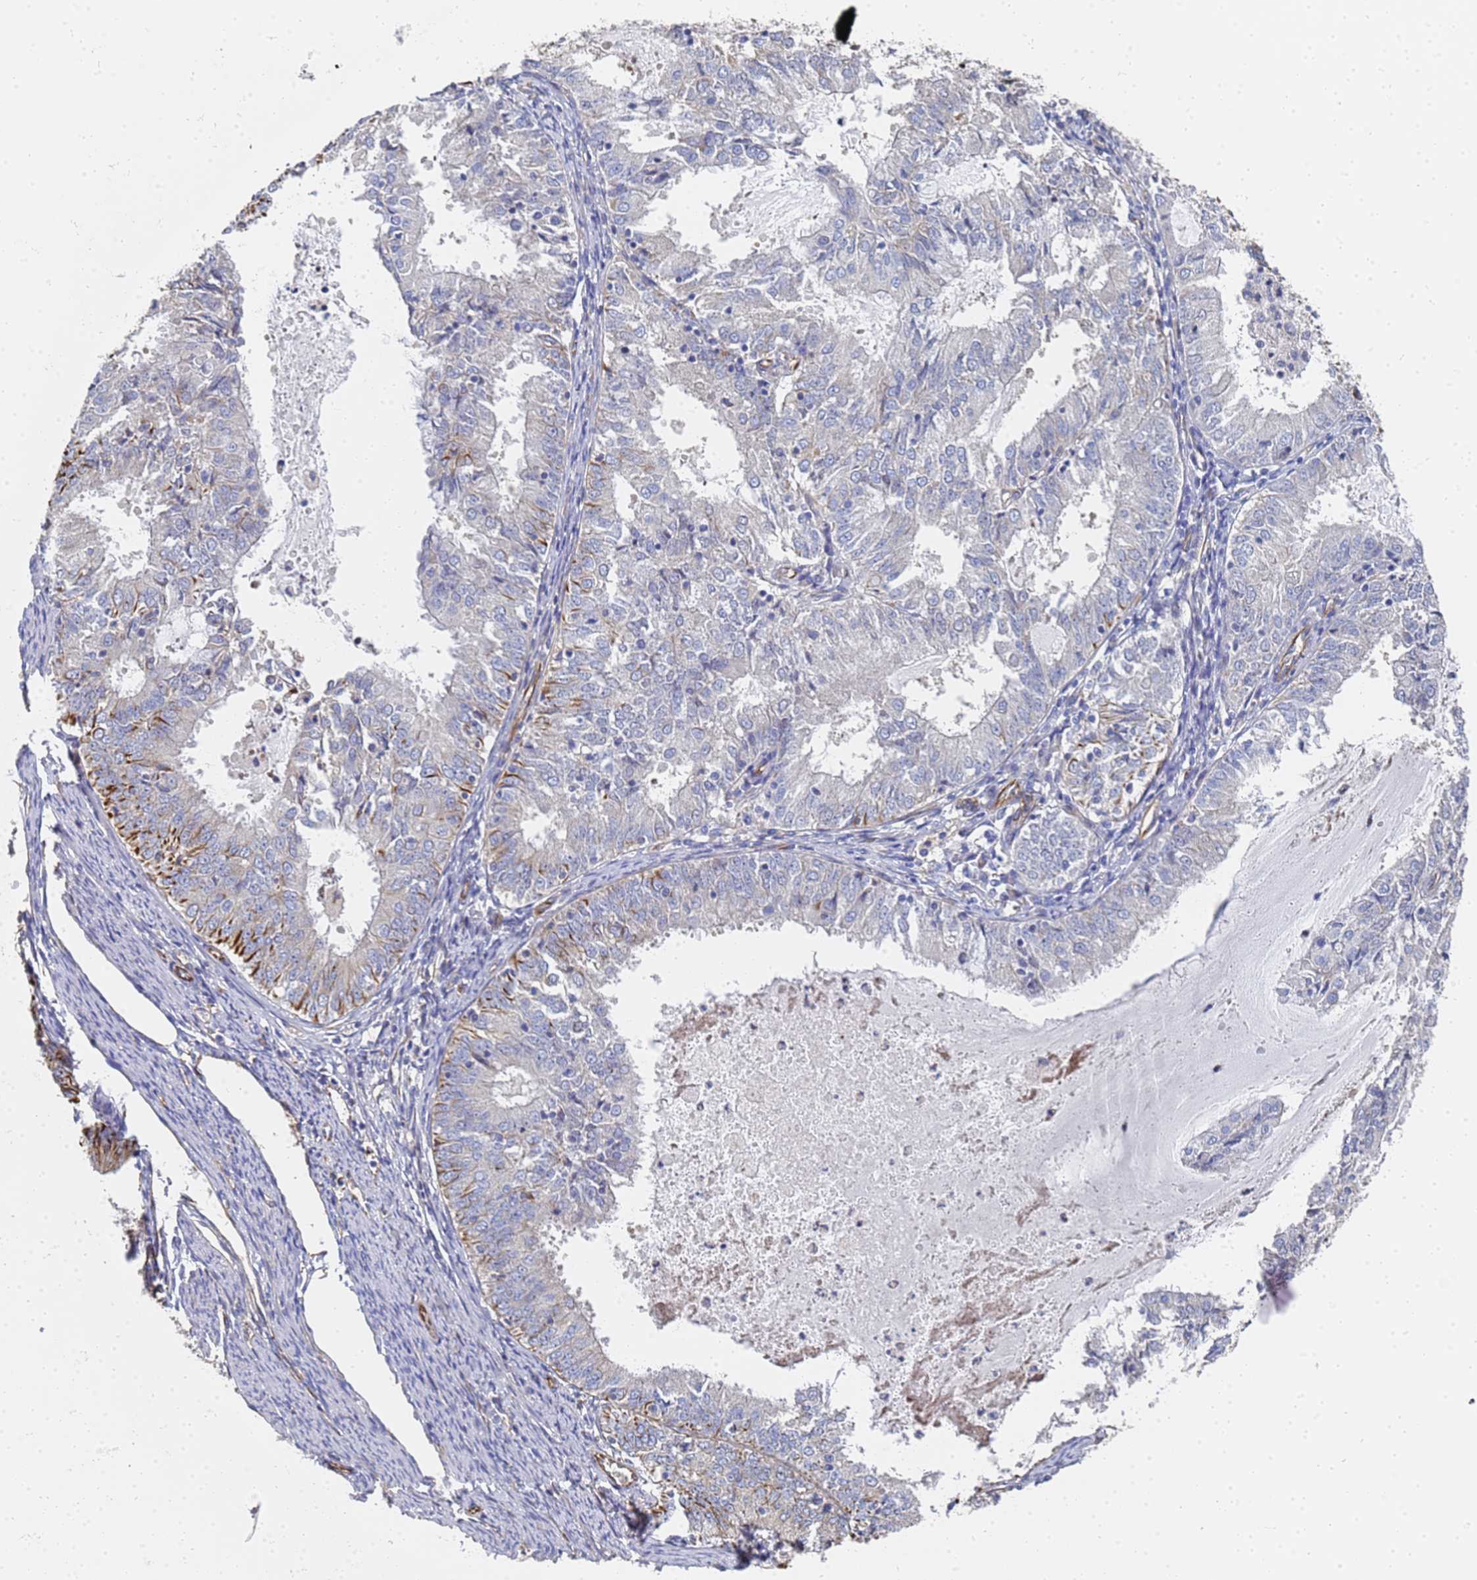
{"staining": {"intensity": "moderate", "quantity": "<25%", "location": "cytoplasmic/membranous"}, "tissue": "endometrial cancer", "cell_type": "Tumor cells", "image_type": "cancer", "snomed": [{"axis": "morphology", "description": "Adenocarcinoma, NOS"}, {"axis": "topography", "description": "Endometrium"}], "caption": "Immunohistochemistry (IHC) staining of endometrial cancer (adenocarcinoma), which exhibits low levels of moderate cytoplasmic/membranous staining in approximately <25% of tumor cells indicating moderate cytoplasmic/membranous protein staining. The staining was performed using DAB (3,3'-diaminobenzidine) (brown) for protein detection and nuclei were counterstained in hematoxylin (blue).", "gene": "SYT13", "patient": {"sex": "female", "age": 57}}